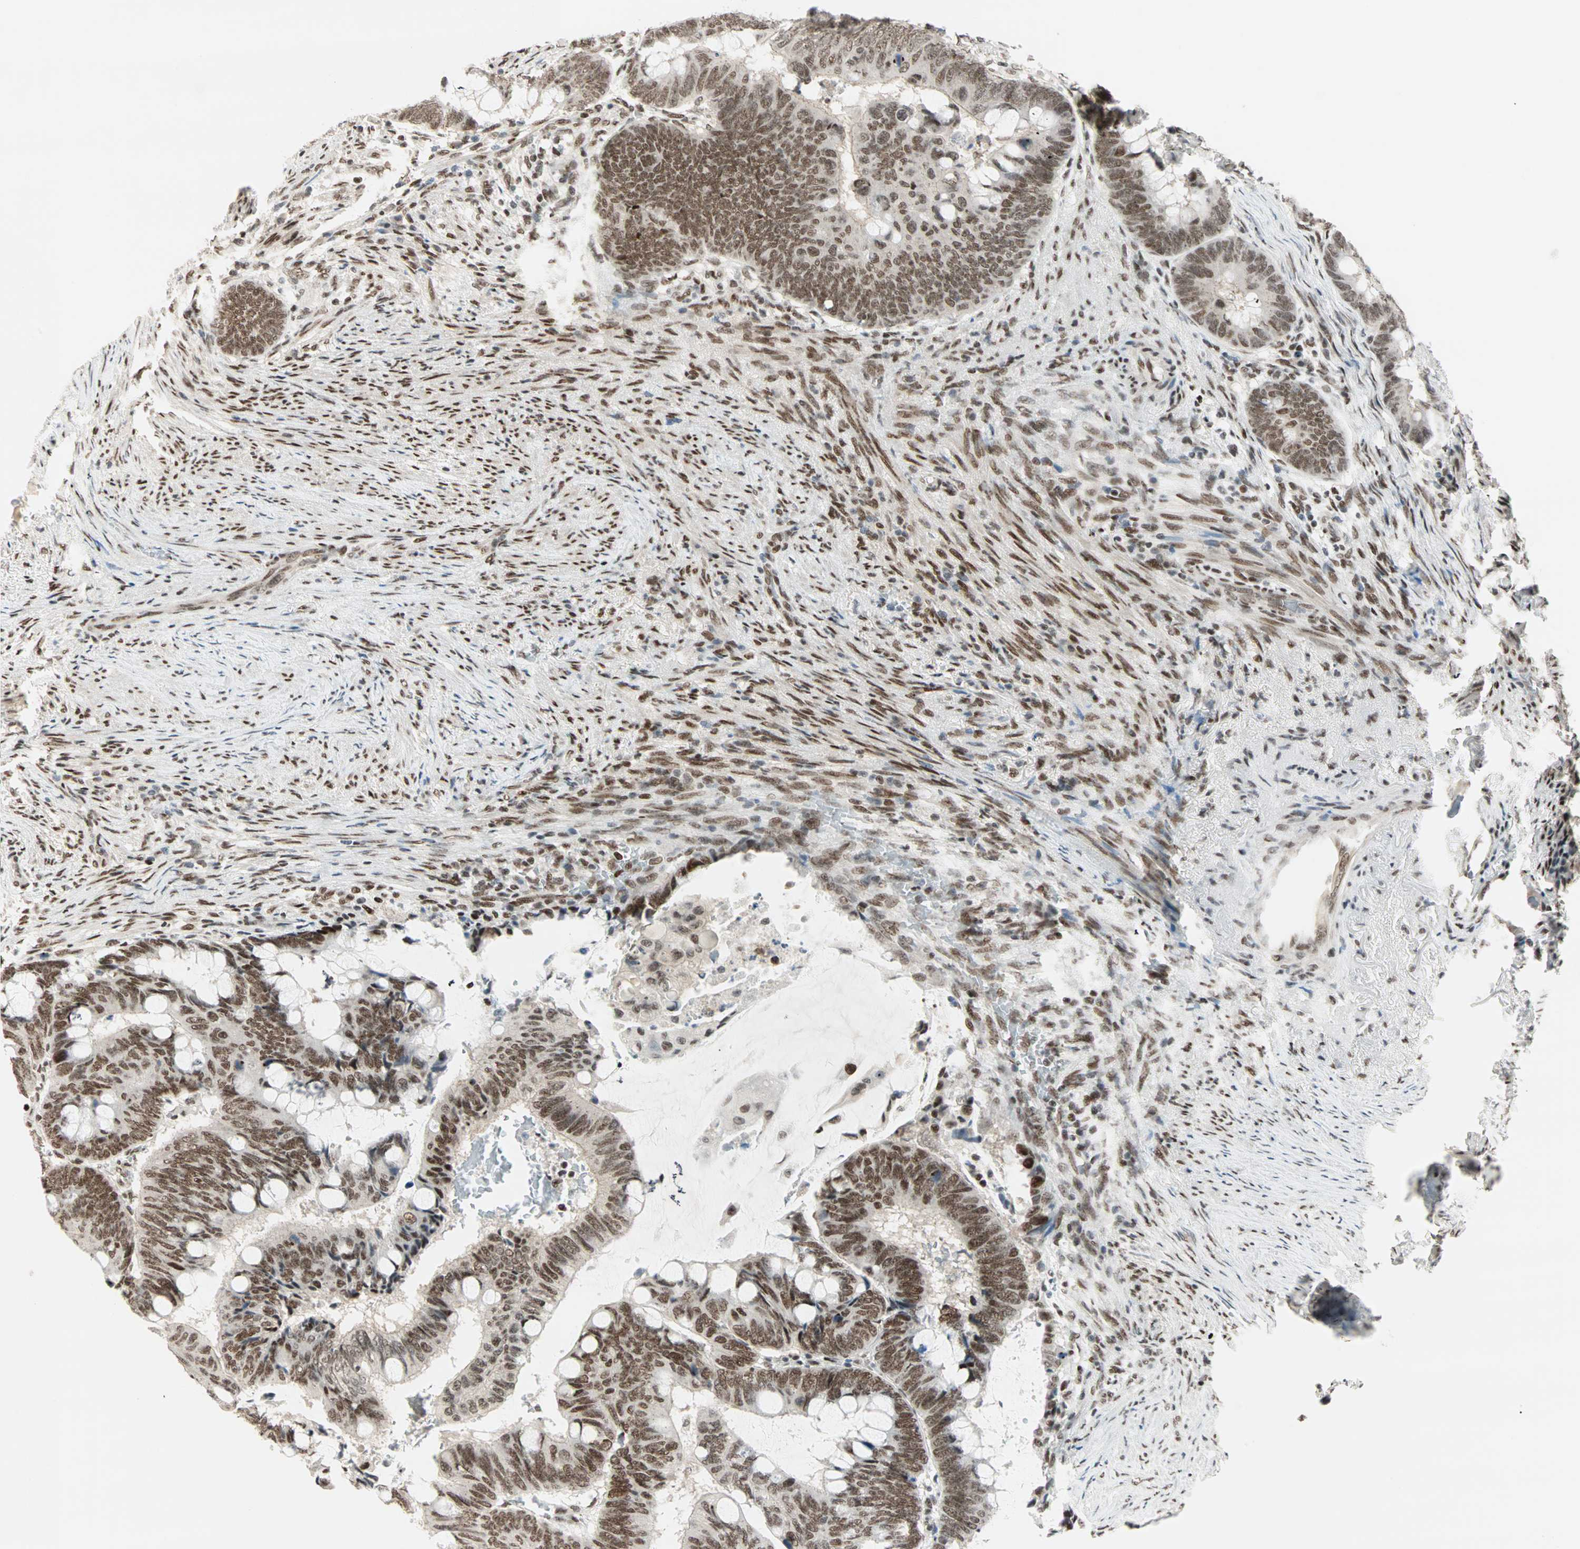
{"staining": {"intensity": "moderate", "quantity": ">75%", "location": "nuclear"}, "tissue": "colorectal cancer", "cell_type": "Tumor cells", "image_type": "cancer", "snomed": [{"axis": "morphology", "description": "Normal tissue, NOS"}, {"axis": "morphology", "description": "Adenocarcinoma, NOS"}, {"axis": "topography", "description": "Rectum"}, {"axis": "topography", "description": "Peripheral nerve tissue"}], "caption": "This histopathology image exhibits immunohistochemistry (IHC) staining of human colorectal adenocarcinoma, with medium moderate nuclear staining in approximately >75% of tumor cells.", "gene": "BLM", "patient": {"sex": "male", "age": 92}}